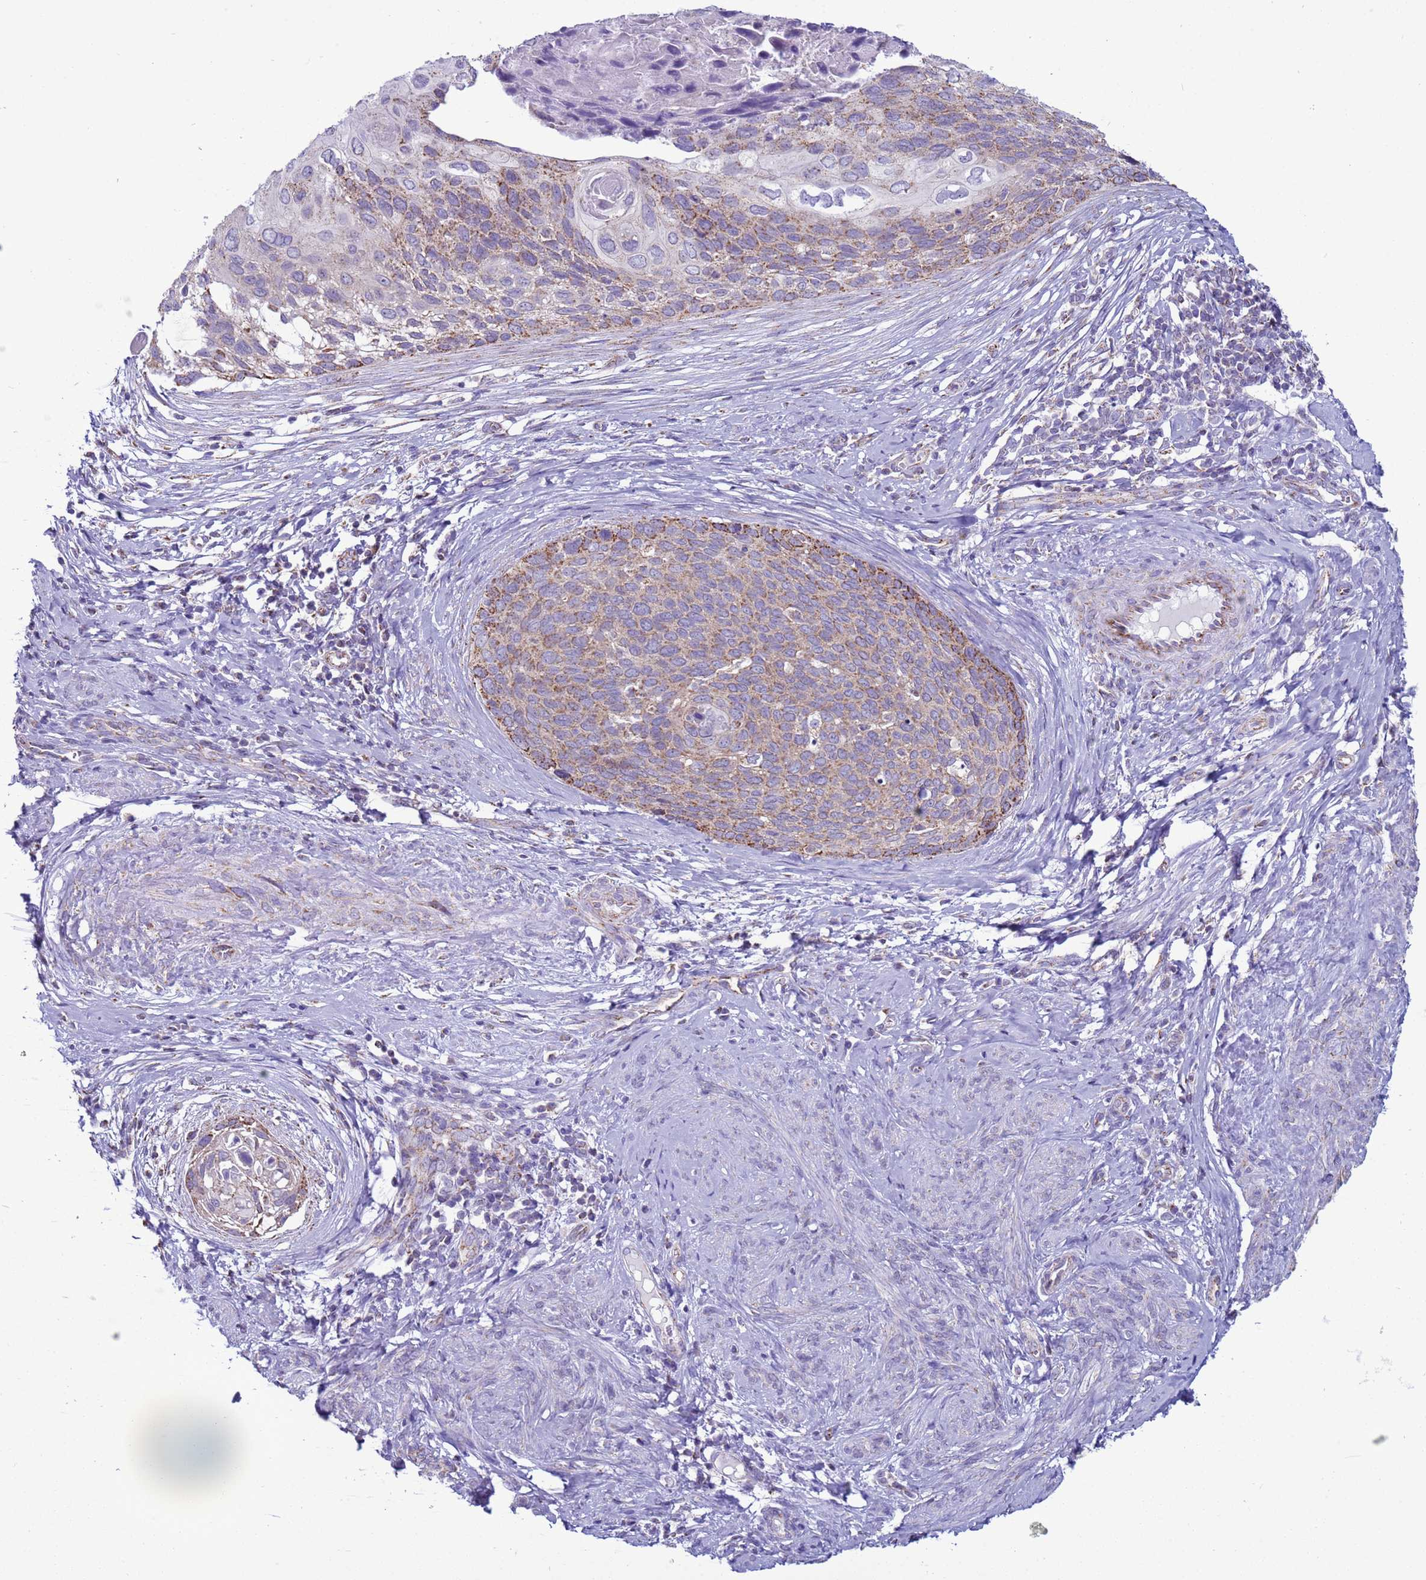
{"staining": {"intensity": "moderate", "quantity": ">75%", "location": "cytoplasmic/membranous"}, "tissue": "cervical cancer", "cell_type": "Tumor cells", "image_type": "cancer", "snomed": [{"axis": "morphology", "description": "Squamous cell carcinoma, NOS"}, {"axis": "topography", "description": "Cervix"}], "caption": "Immunohistochemical staining of human cervical squamous cell carcinoma demonstrates medium levels of moderate cytoplasmic/membranous protein positivity in about >75% of tumor cells.", "gene": "NCALD", "patient": {"sex": "female", "age": 80}}